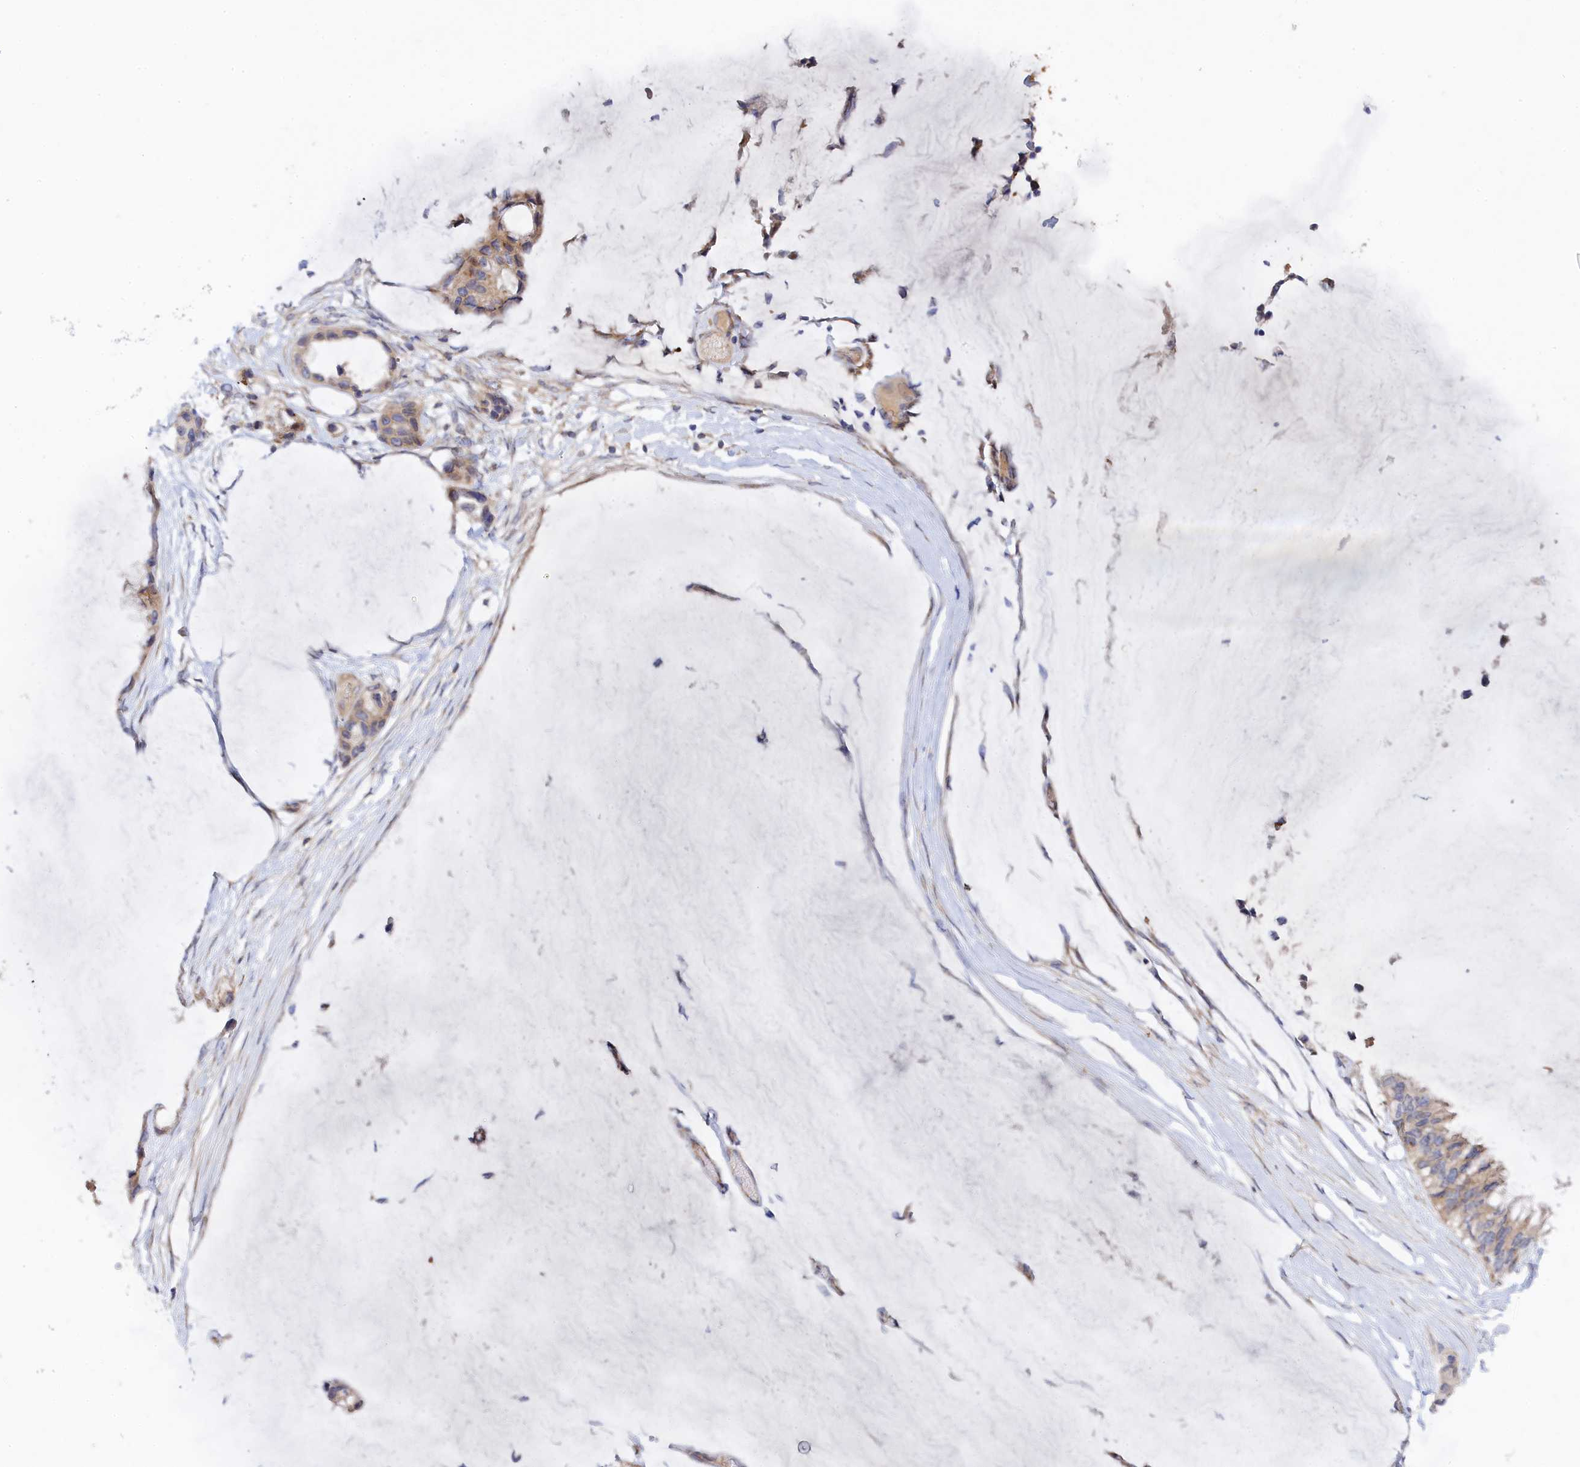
{"staining": {"intensity": "weak", "quantity": "<25%", "location": "cytoplasmic/membranous"}, "tissue": "ovarian cancer", "cell_type": "Tumor cells", "image_type": "cancer", "snomed": [{"axis": "morphology", "description": "Cystadenocarcinoma, mucinous, NOS"}, {"axis": "topography", "description": "Ovary"}], "caption": "IHC photomicrograph of human mucinous cystadenocarcinoma (ovarian) stained for a protein (brown), which exhibits no positivity in tumor cells.", "gene": "SPATA5L1", "patient": {"sex": "female", "age": 39}}